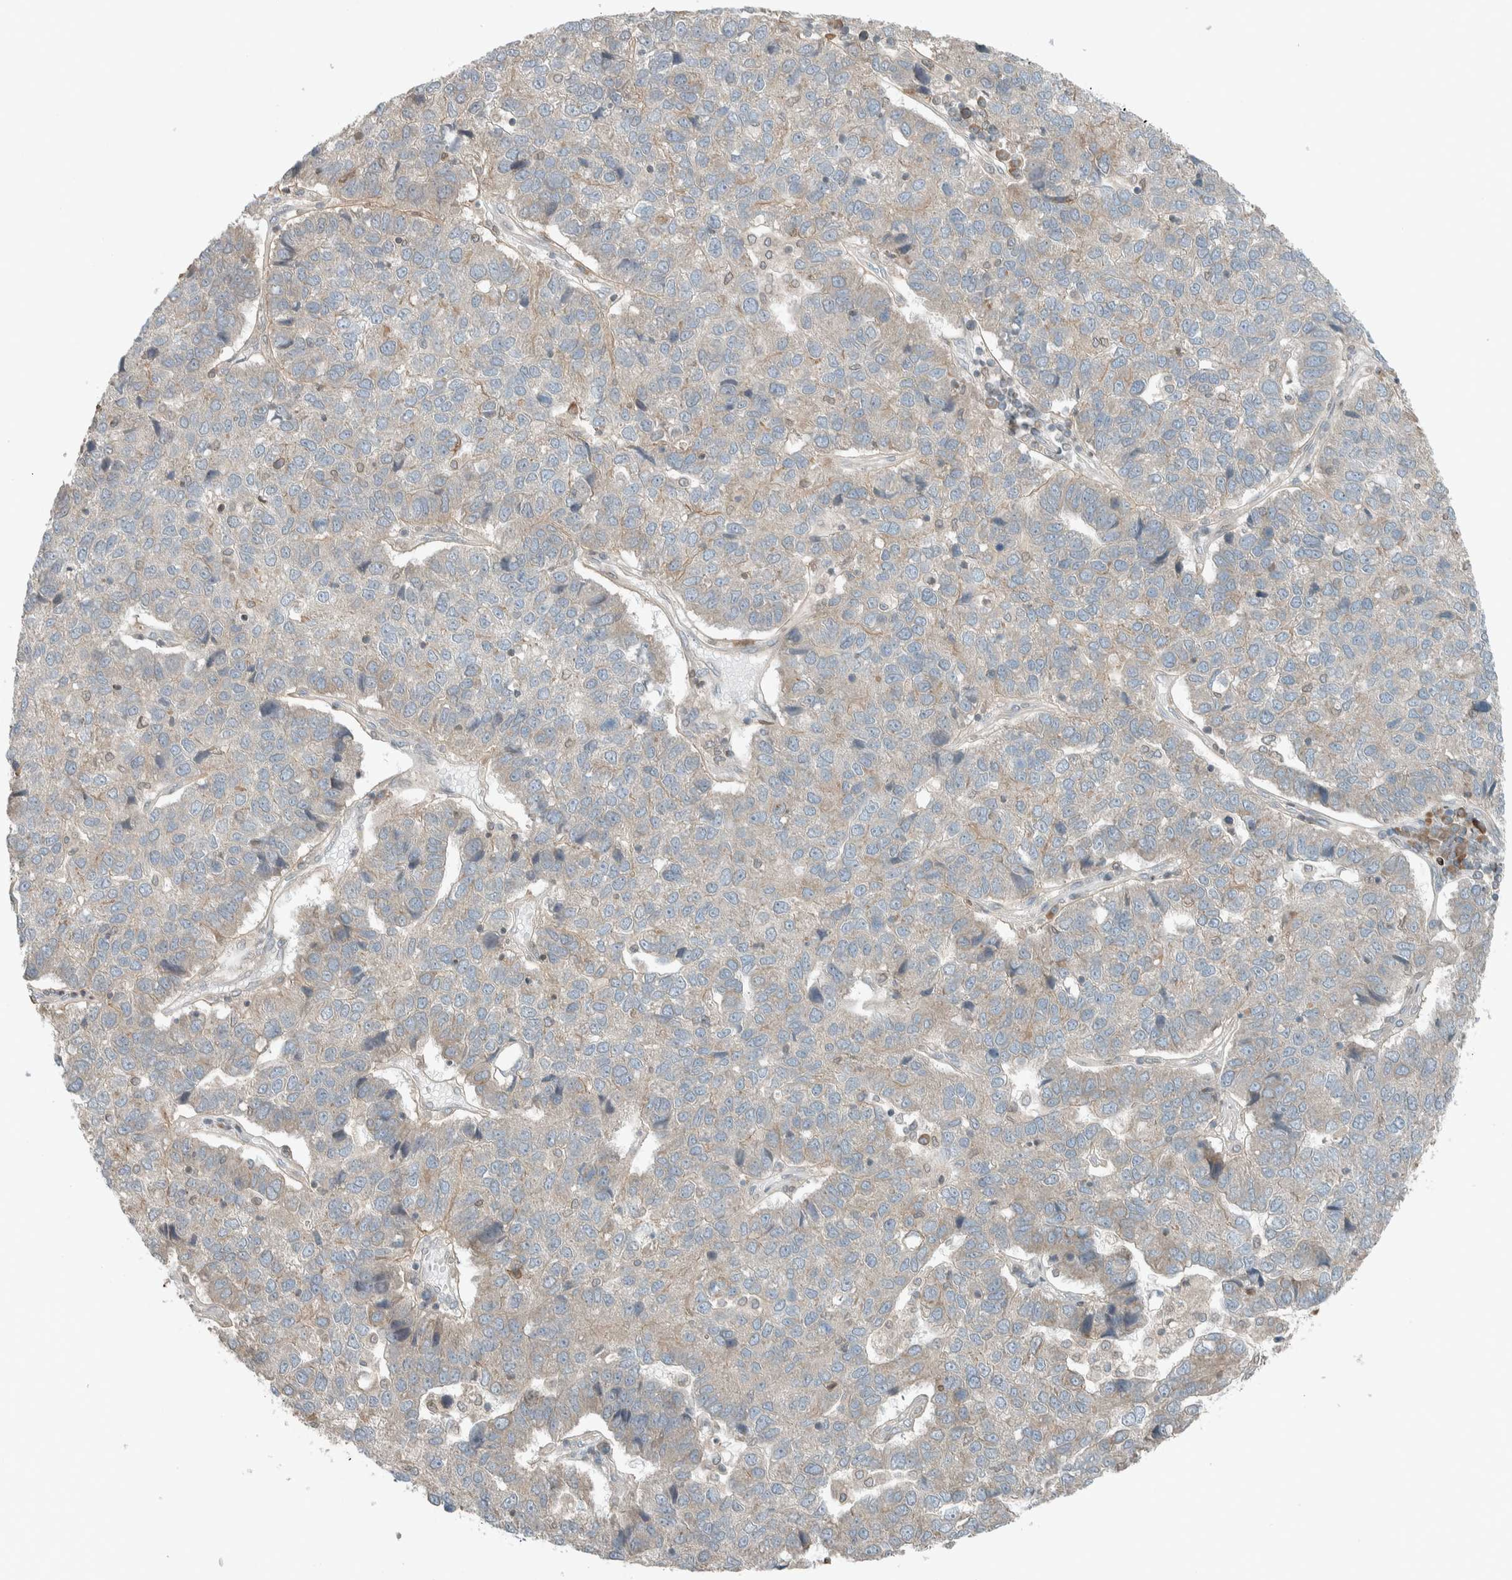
{"staining": {"intensity": "negative", "quantity": "none", "location": "none"}, "tissue": "pancreatic cancer", "cell_type": "Tumor cells", "image_type": "cancer", "snomed": [{"axis": "morphology", "description": "Adenocarcinoma, NOS"}, {"axis": "topography", "description": "Pancreas"}], "caption": "The micrograph shows no staining of tumor cells in pancreatic cancer.", "gene": "SEL1L", "patient": {"sex": "female", "age": 61}}